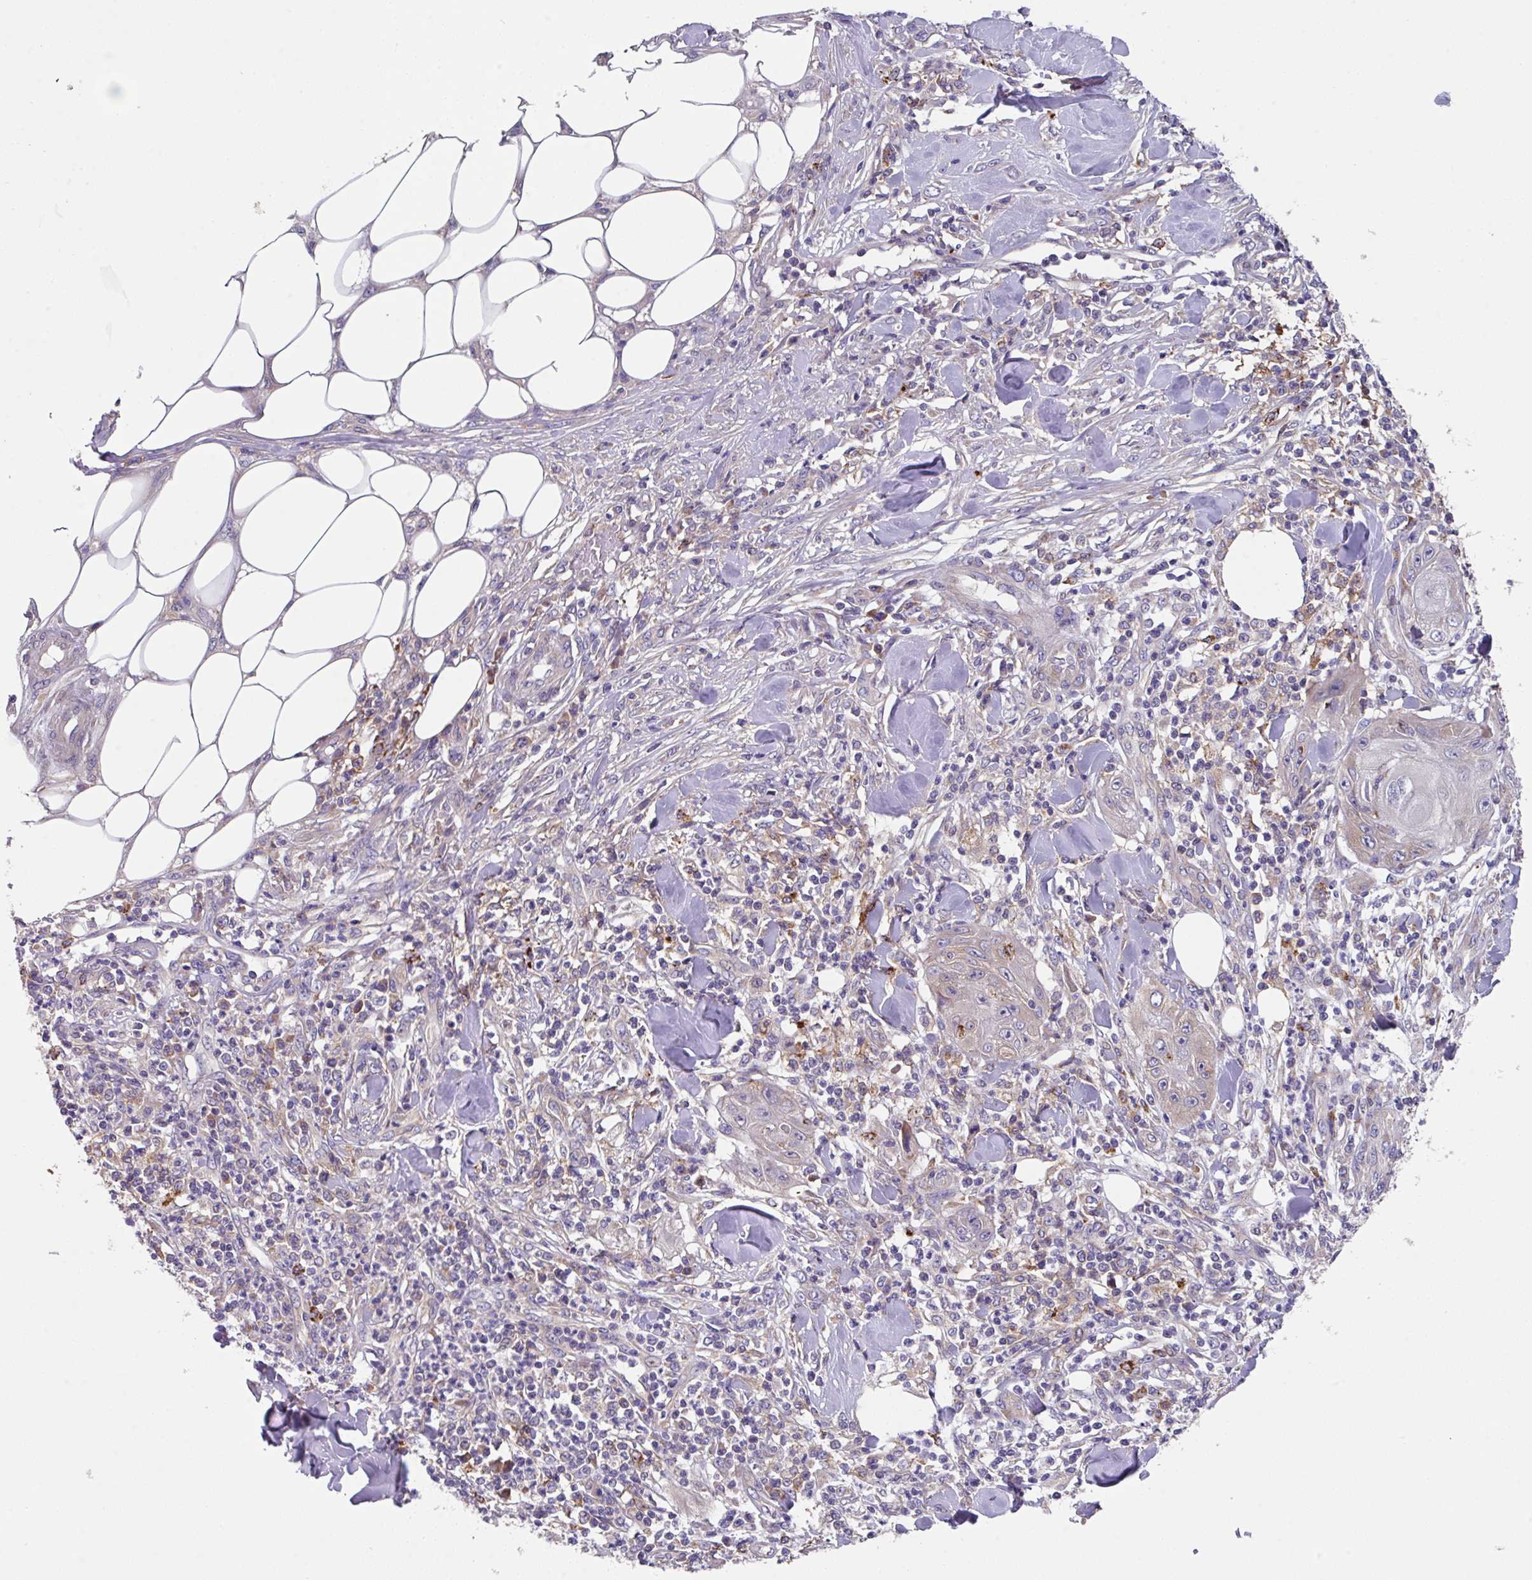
{"staining": {"intensity": "negative", "quantity": "none", "location": "none"}, "tissue": "skin cancer", "cell_type": "Tumor cells", "image_type": "cancer", "snomed": [{"axis": "morphology", "description": "Squamous cell carcinoma, NOS"}, {"axis": "topography", "description": "Skin"}], "caption": "Histopathology image shows no significant protein positivity in tumor cells of skin squamous cell carcinoma.", "gene": "EIF4B", "patient": {"sex": "female", "age": 78}}